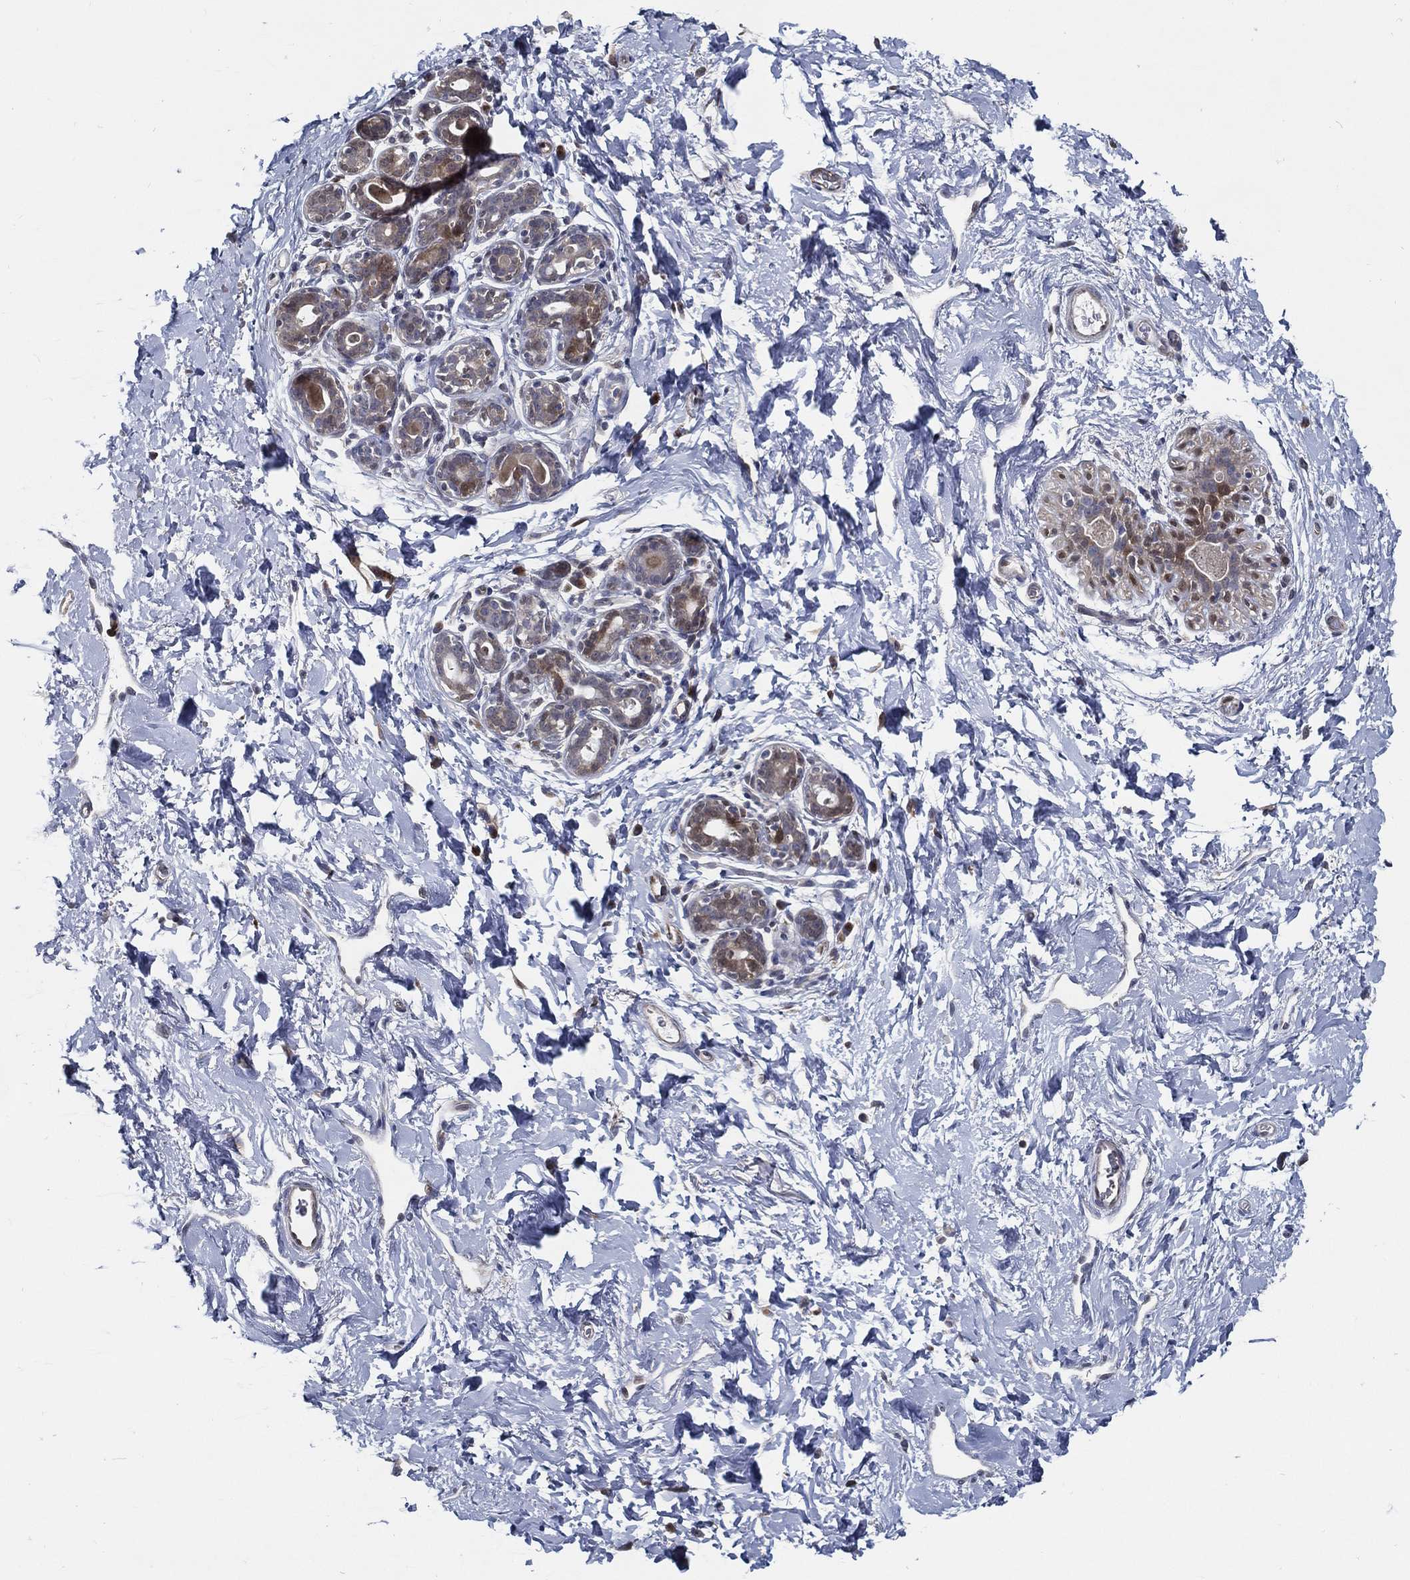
{"staining": {"intensity": "weak", "quantity": "<25%", "location": "cytoplasmic/membranous"}, "tissue": "breast", "cell_type": "Glandular cells", "image_type": "normal", "snomed": [{"axis": "morphology", "description": "Normal tissue, NOS"}, {"axis": "topography", "description": "Breast"}], "caption": "This is an immunohistochemistry (IHC) histopathology image of normal human breast. There is no positivity in glandular cells.", "gene": "ARHGAP11A", "patient": {"sex": "female", "age": 43}}